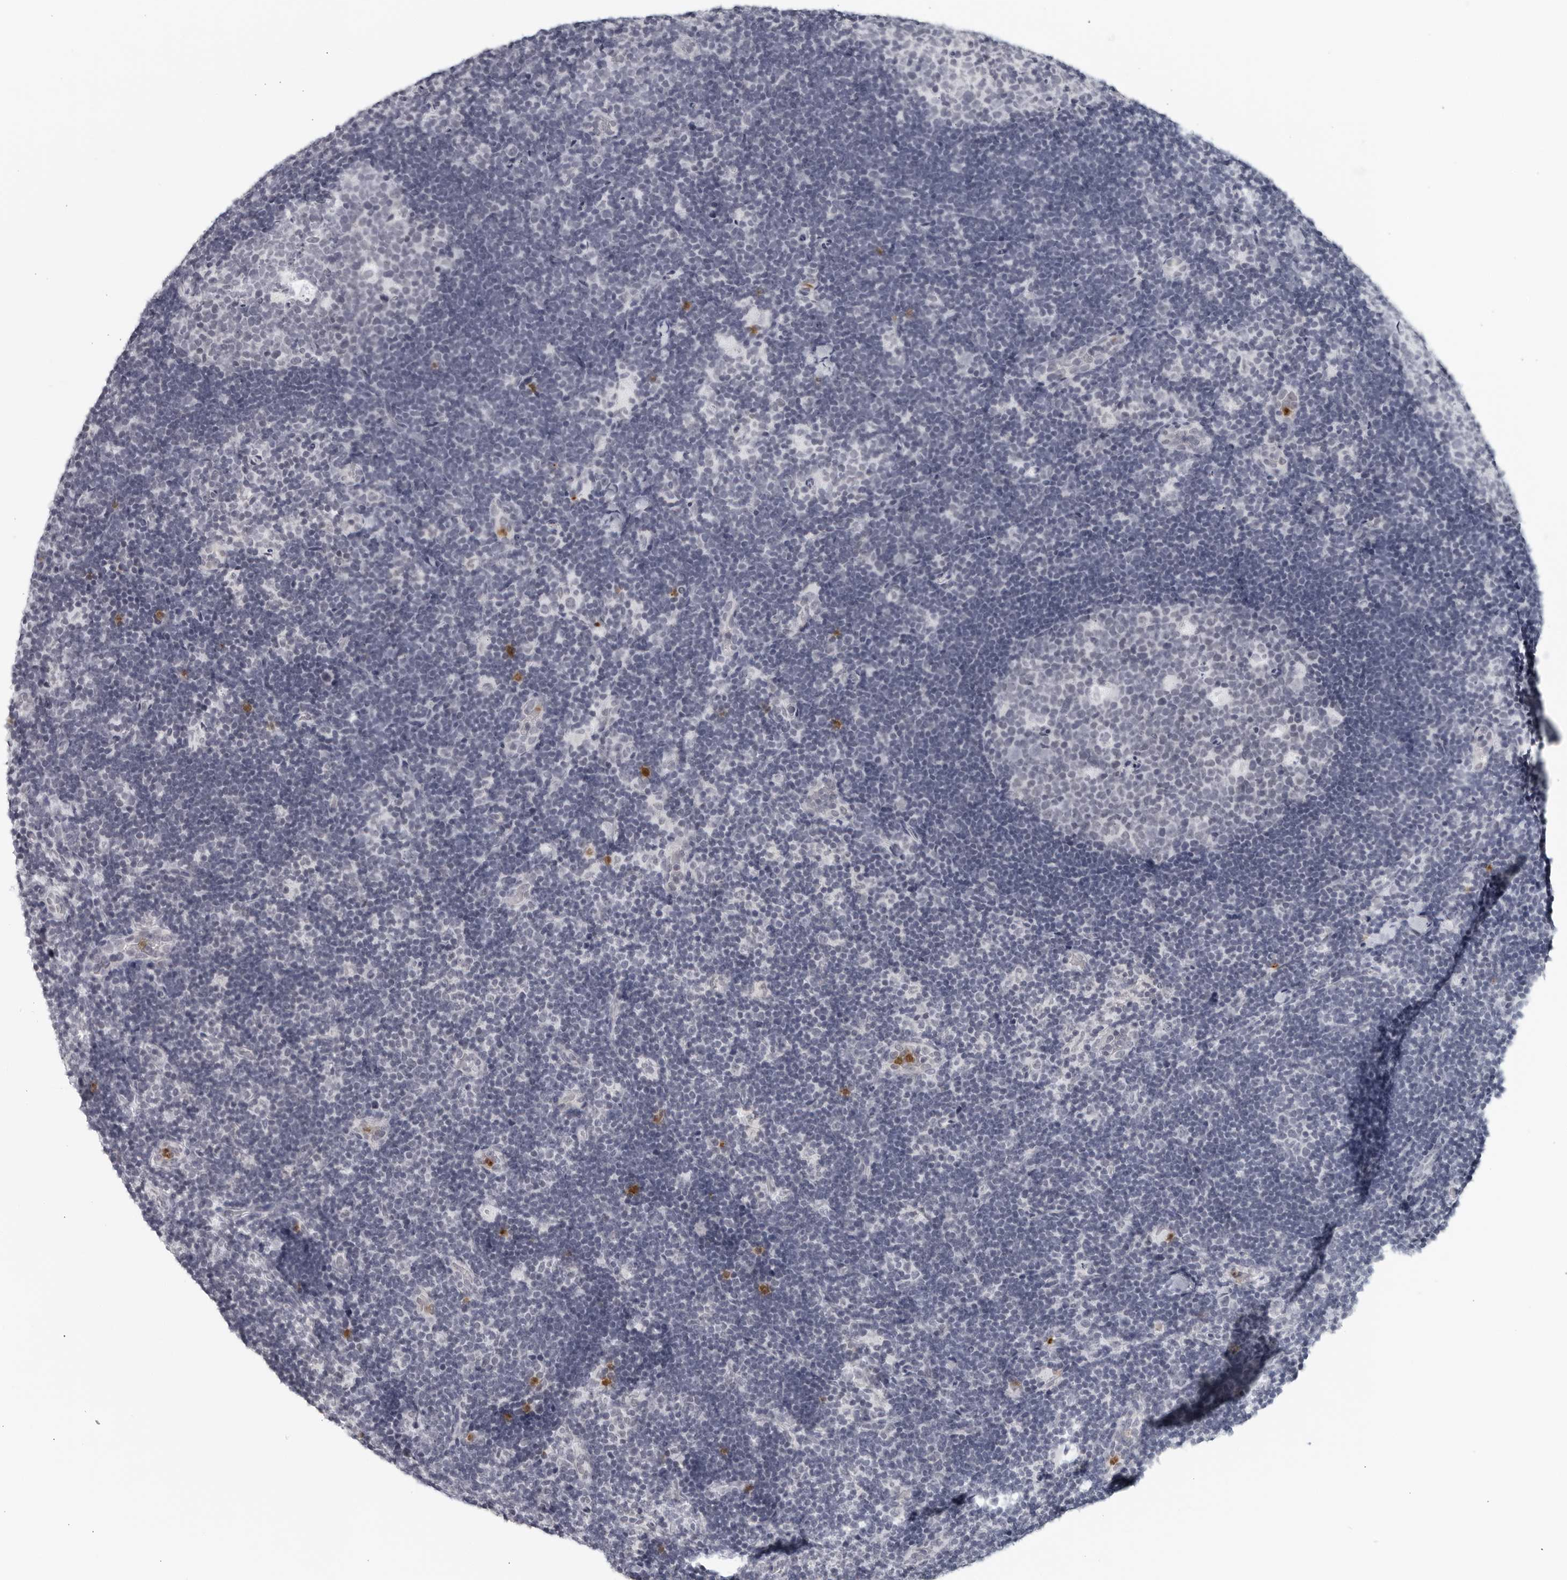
{"staining": {"intensity": "negative", "quantity": "none", "location": "none"}, "tissue": "lymph node", "cell_type": "Germinal center cells", "image_type": "normal", "snomed": [{"axis": "morphology", "description": "Normal tissue, NOS"}, {"axis": "topography", "description": "Lymph node"}], "caption": "Histopathology image shows no significant protein positivity in germinal center cells of unremarkable lymph node. (Immunohistochemistry (ihc), brightfield microscopy, high magnification).", "gene": "KLK7", "patient": {"sex": "female", "age": 22}}